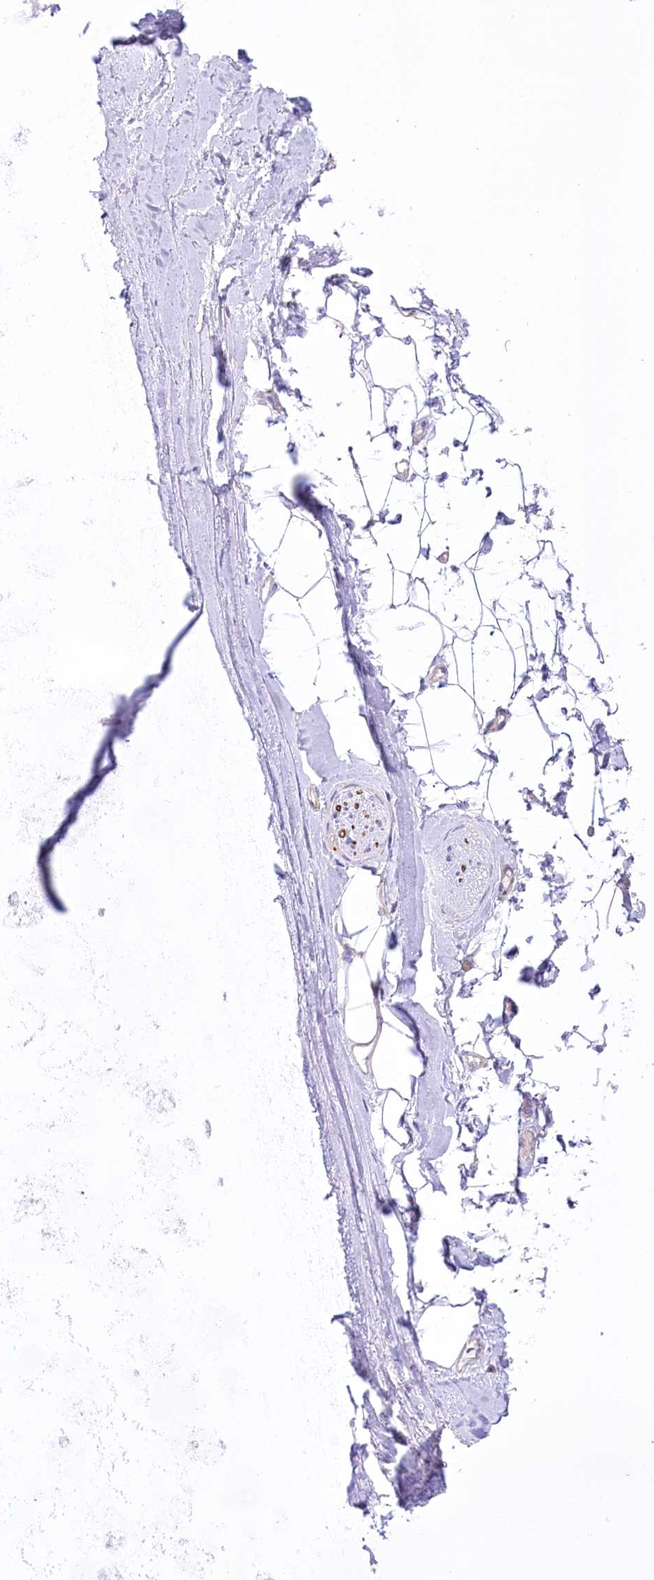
{"staining": {"intensity": "negative", "quantity": "none", "location": "none"}, "tissue": "adipose tissue", "cell_type": "Adipocytes", "image_type": "normal", "snomed": [{"axis": "morphology", "description": "Normal tissue, NOS"}, {"axis": "topography", "description": "Cartilage tissue"}, {"axis": "topography", "description": "Bronchus"}], "caption": "Adipocytes are negative for brown protein staining in benign adipose tissue. Brightfield microscopy of immunohistochemistry (IHC) stained with DAB (3,3'-diaminobenzidine) (brown) and hematoxylin (blue), captured at high magnification.", "gene": "FAM216A", "patient": {"sex": "female", "age": 73}}